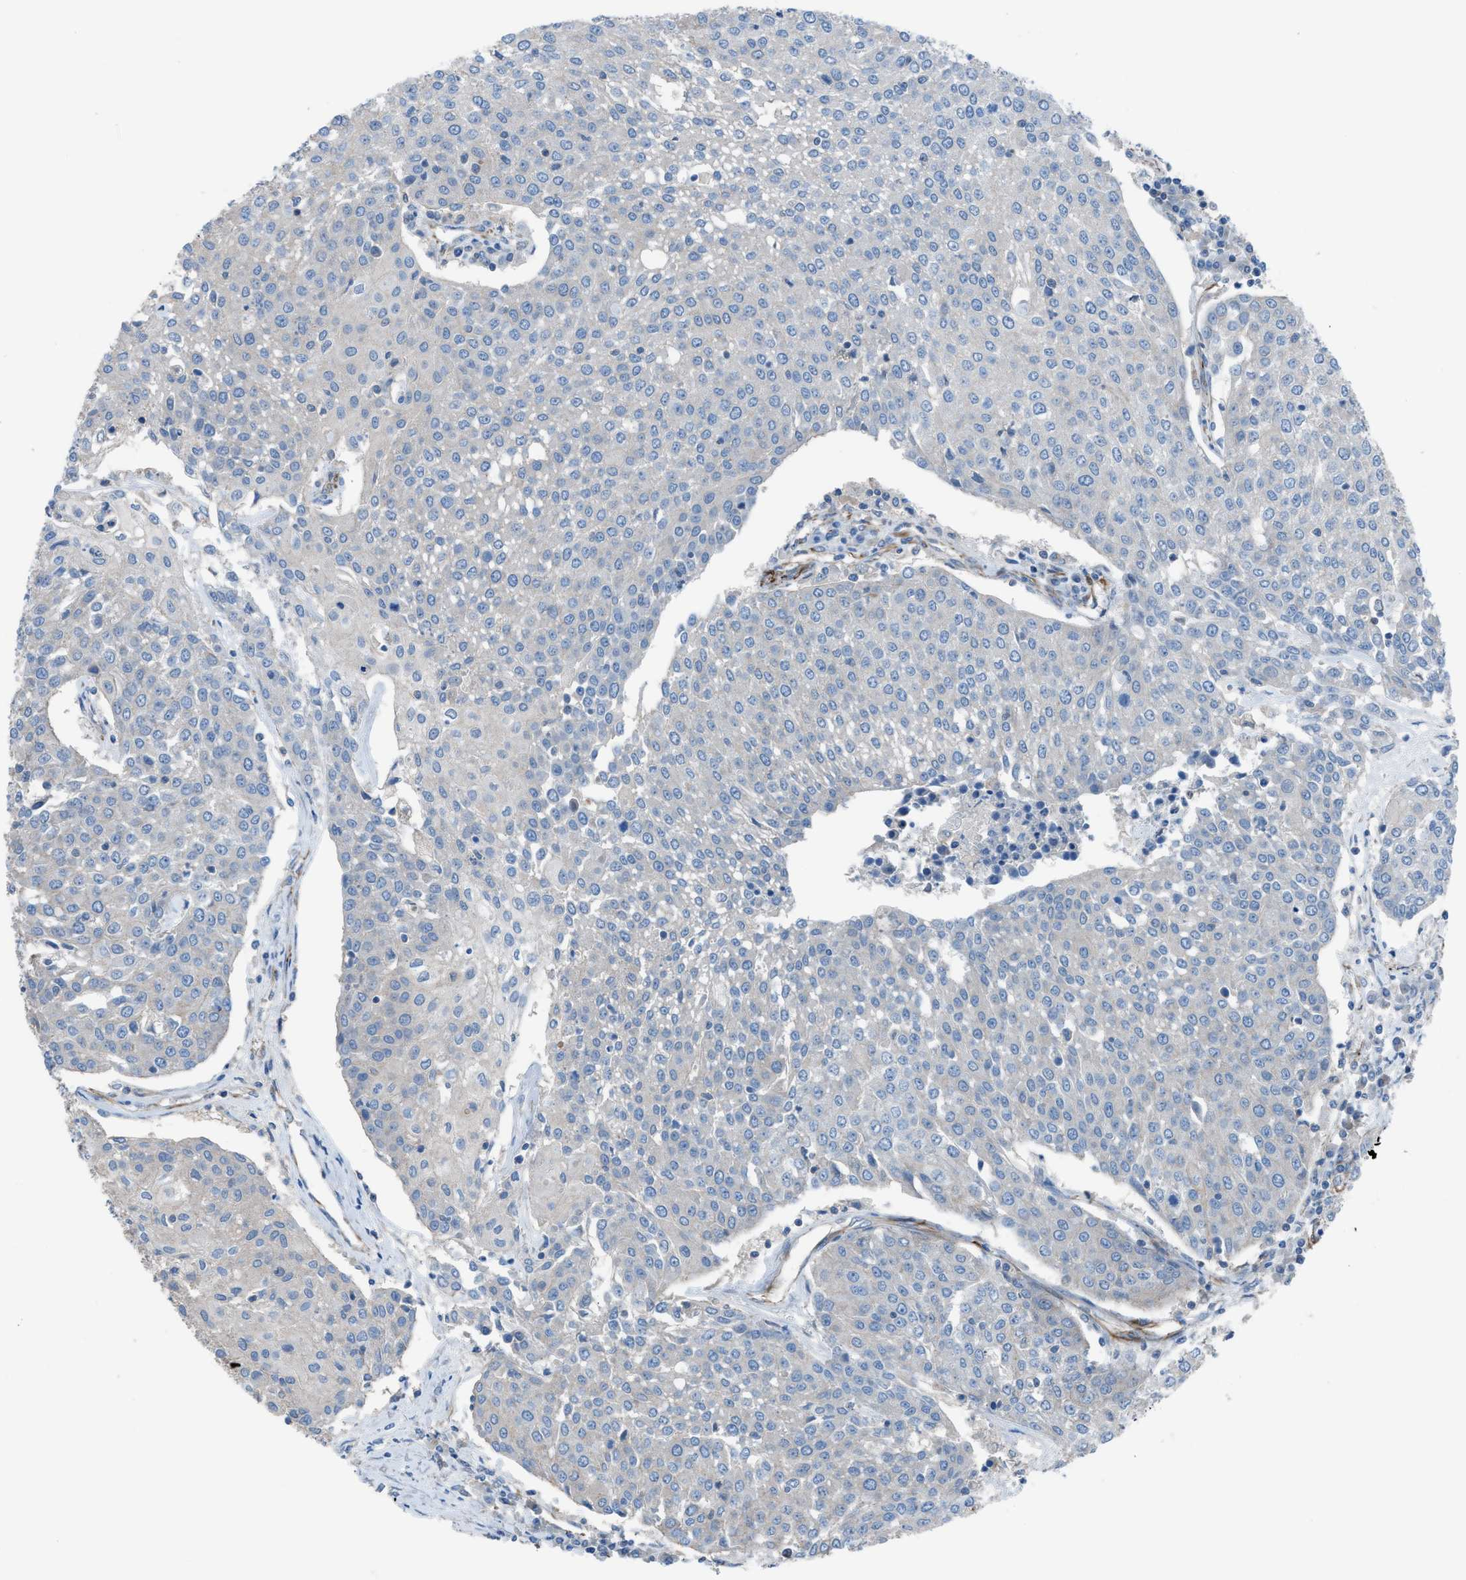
{"staining": {"intensity": "negative", "quantity": "none", "location": "none"}, "tissue": "urothelial cancer", "cell_type": "Tumor cells", "image_type": "cancer", "snomed": [{"axis": "morphology", "description": "Urothelial carcinoma, High grade"}, {"axis": "topography", "description": "Urinary bladder"}], "caption": "Image shows no significant protein expression in tumor cells of urothelial cancer. (DAB (3,3'-diaminobenzidine) immunohistochemistry (IHC) with hematoxylin counter stain).", "gene": "CABP7", "patient": {"sex": "female", "age": 85}}